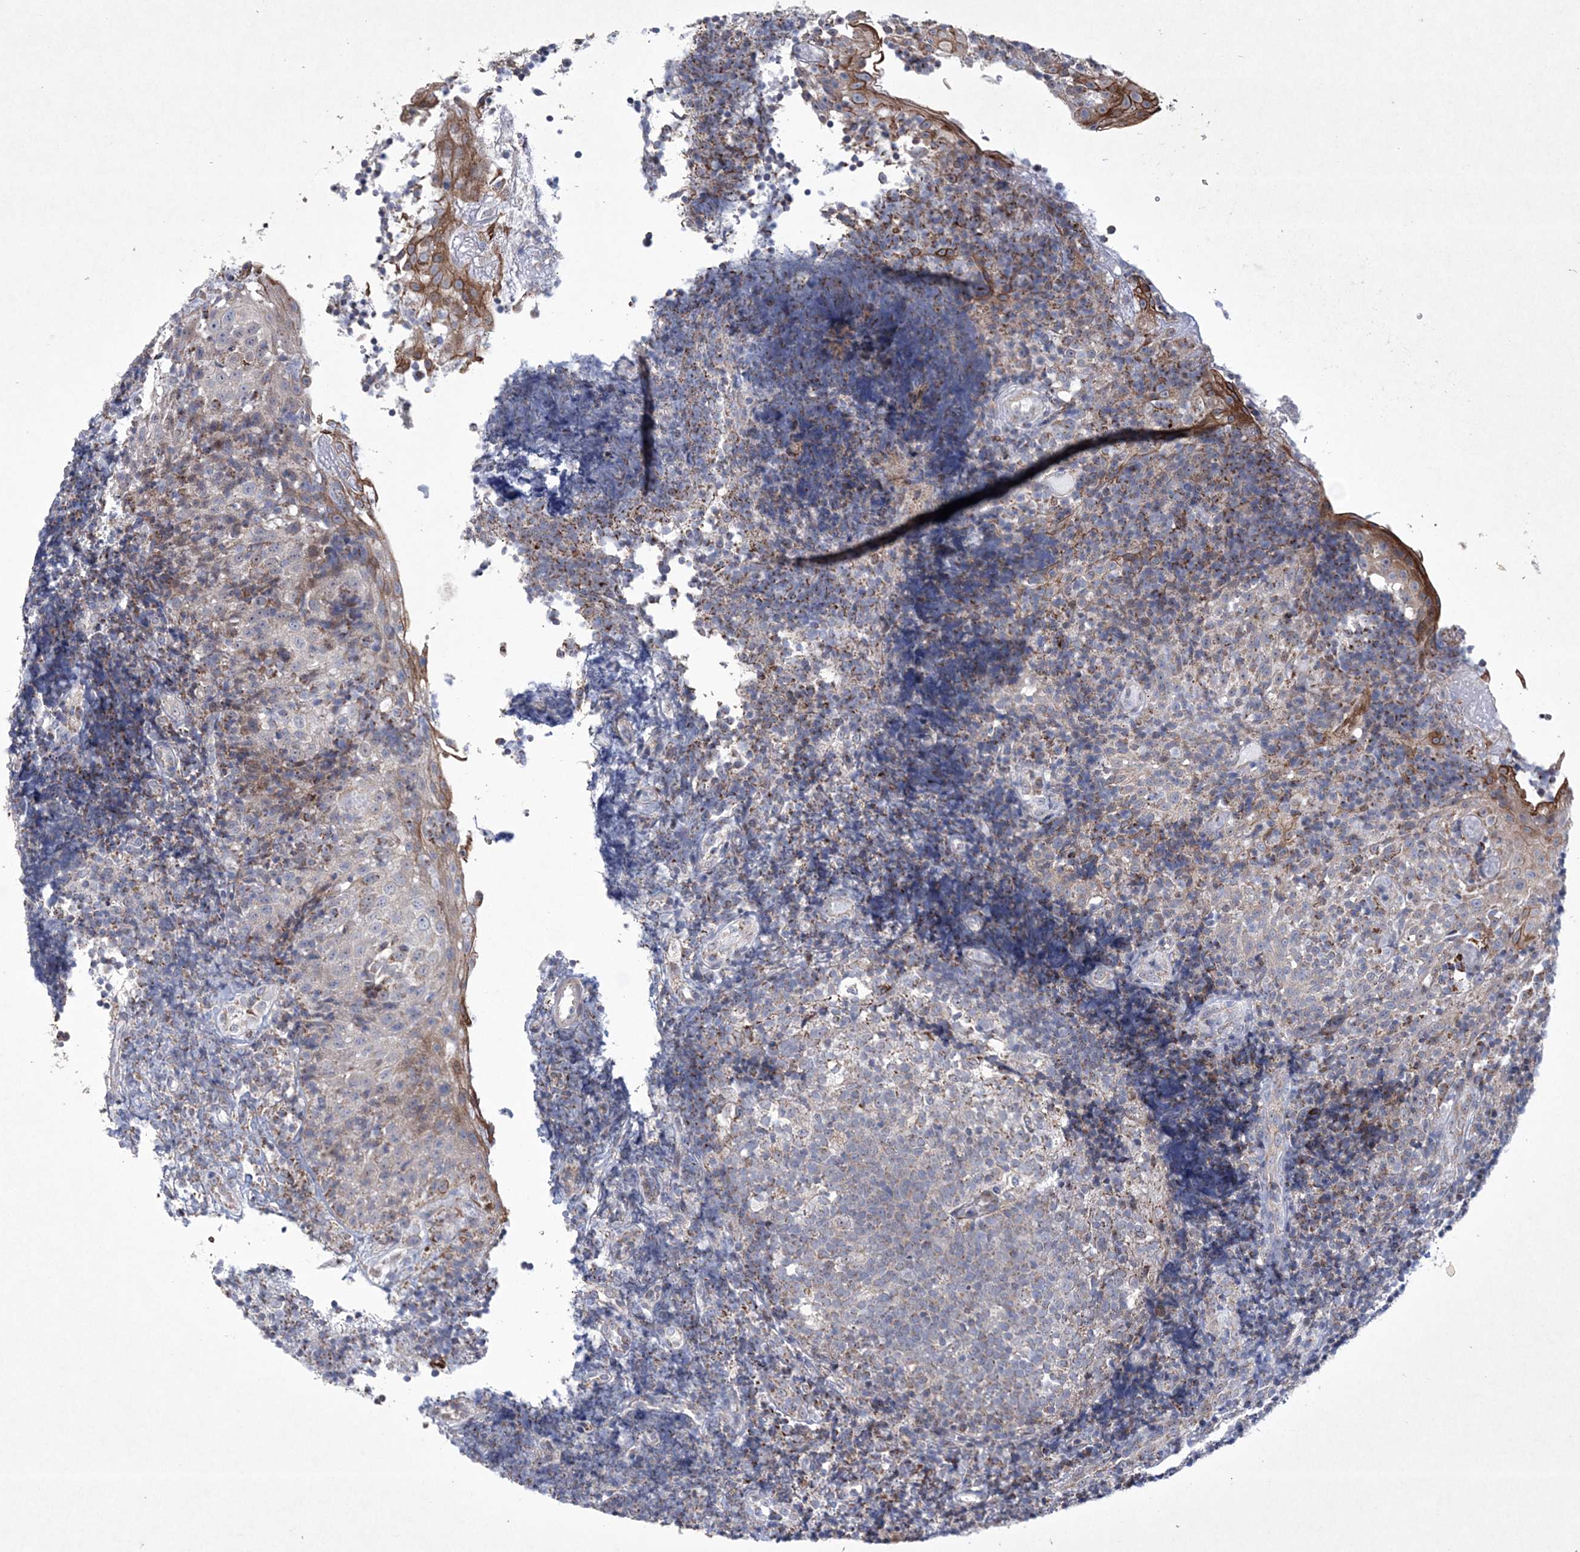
{"staining": {"intensity": "weak", "quantity": "<25%", "location": "cytoplasmic/membranous"}, "tissue": "tonsil", "cell_type": "Germinal center cells", "image_type": "normal", "snomed": [{"axis": "morphology", "description": "Normal tissue, NOS"}, {"axis": "topography", "description": "Tonsil"}], "caption": "Human tonsil stained for a protein using immunohistochemistry (IHC) displays no staining in germinal center cells.", "gene": "CES4A", "patient": {"sex": "female", "age": 40}}